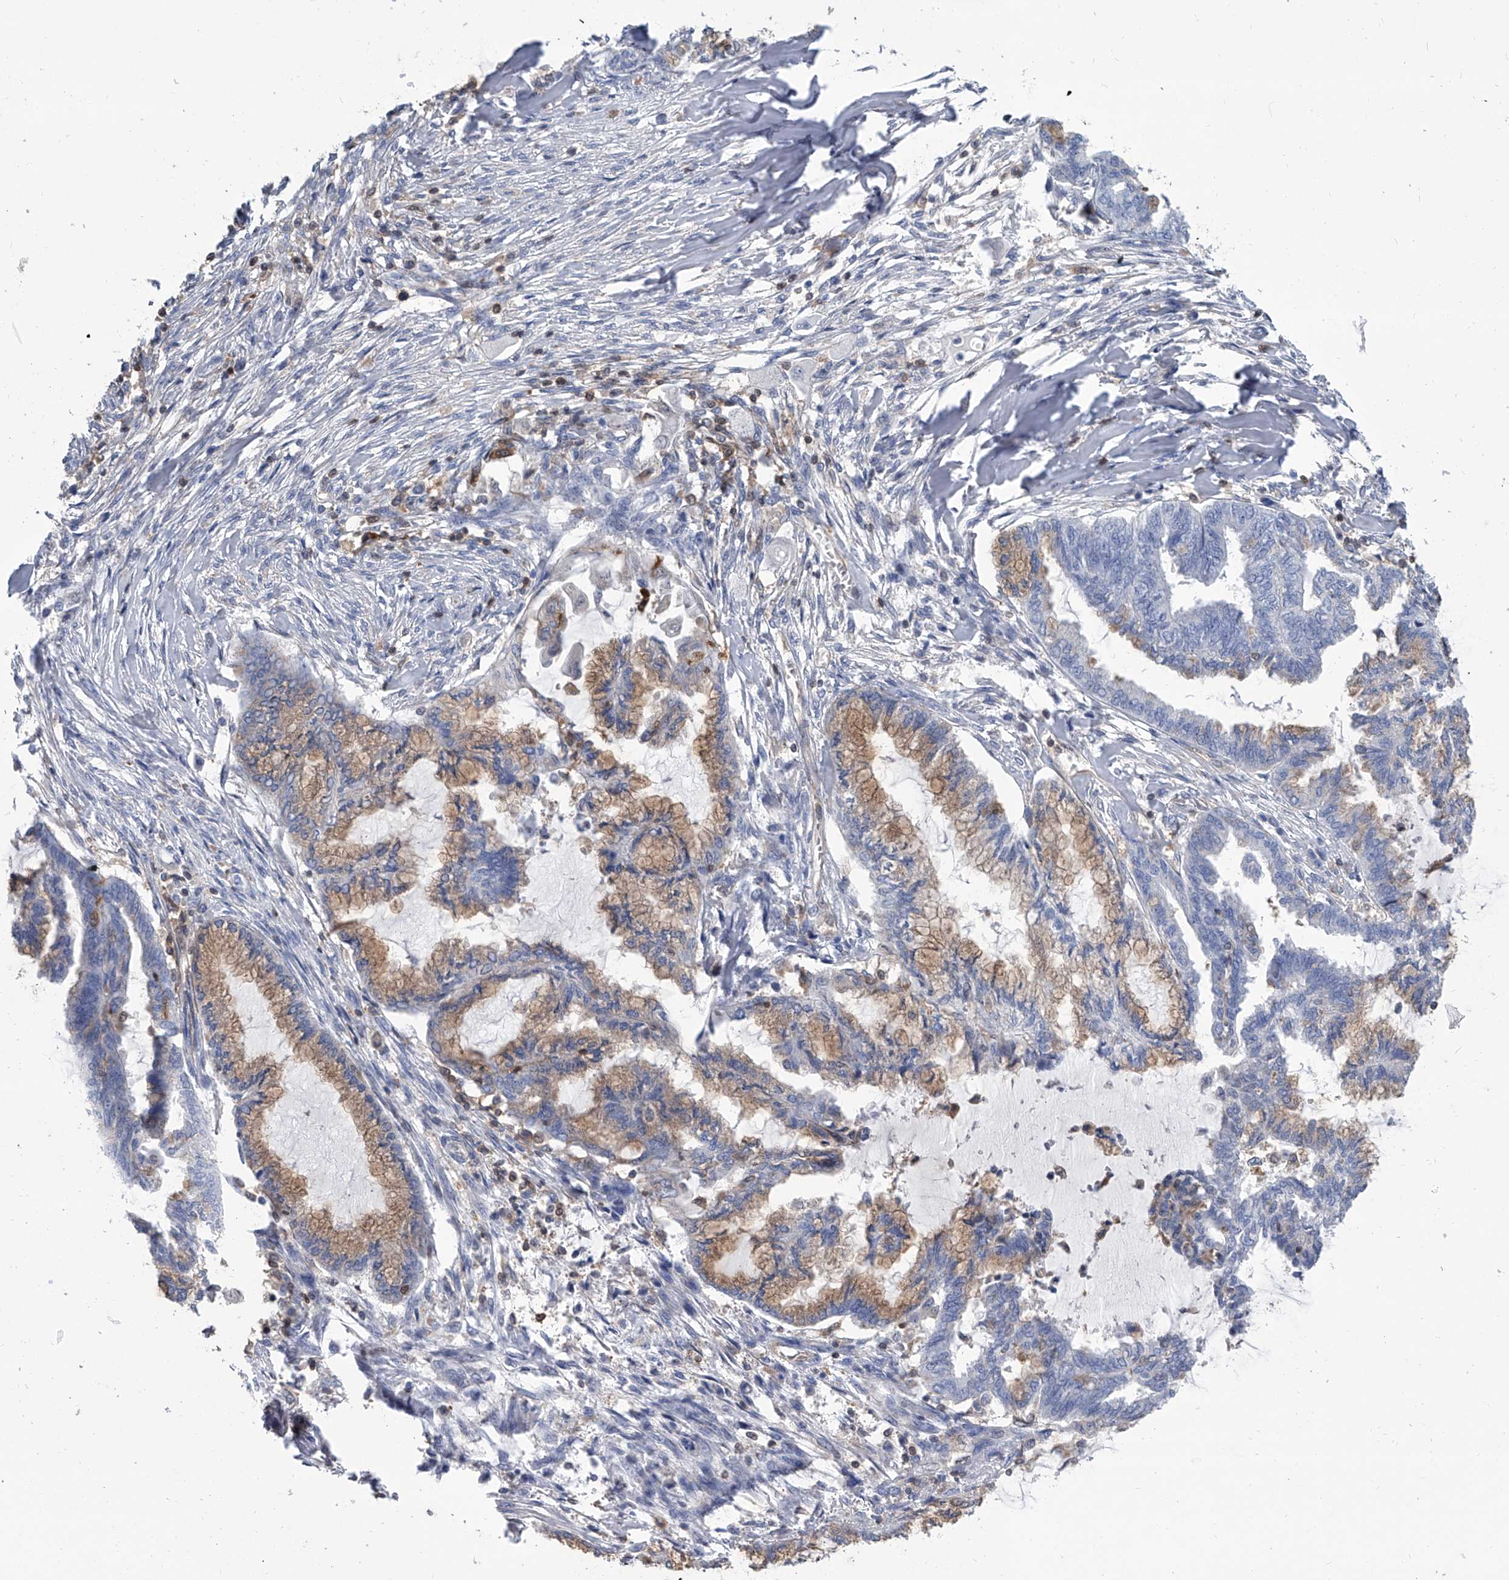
{"staining": {"intensity": "moderate", "quantity": "25%-75%", "location": "cytoplasmic/membranous"}, "tissue": "endometrial cancer", "cell_type": "Tumor cells", "image_type": "cancer", "snomed": [{"axis": "morphology", "description": "Adenocarcinoma, NOS"}, {"axis": "topography", "description": "Endometrium"}], "caption": "Tumor cells display moderate cytoplasmic/membranous staining in approximately 25%-75% of cells in endometrial adenocarcinoma.", "gene": "SERPINB9", "patient": {"sex": "female", "age": 86}}